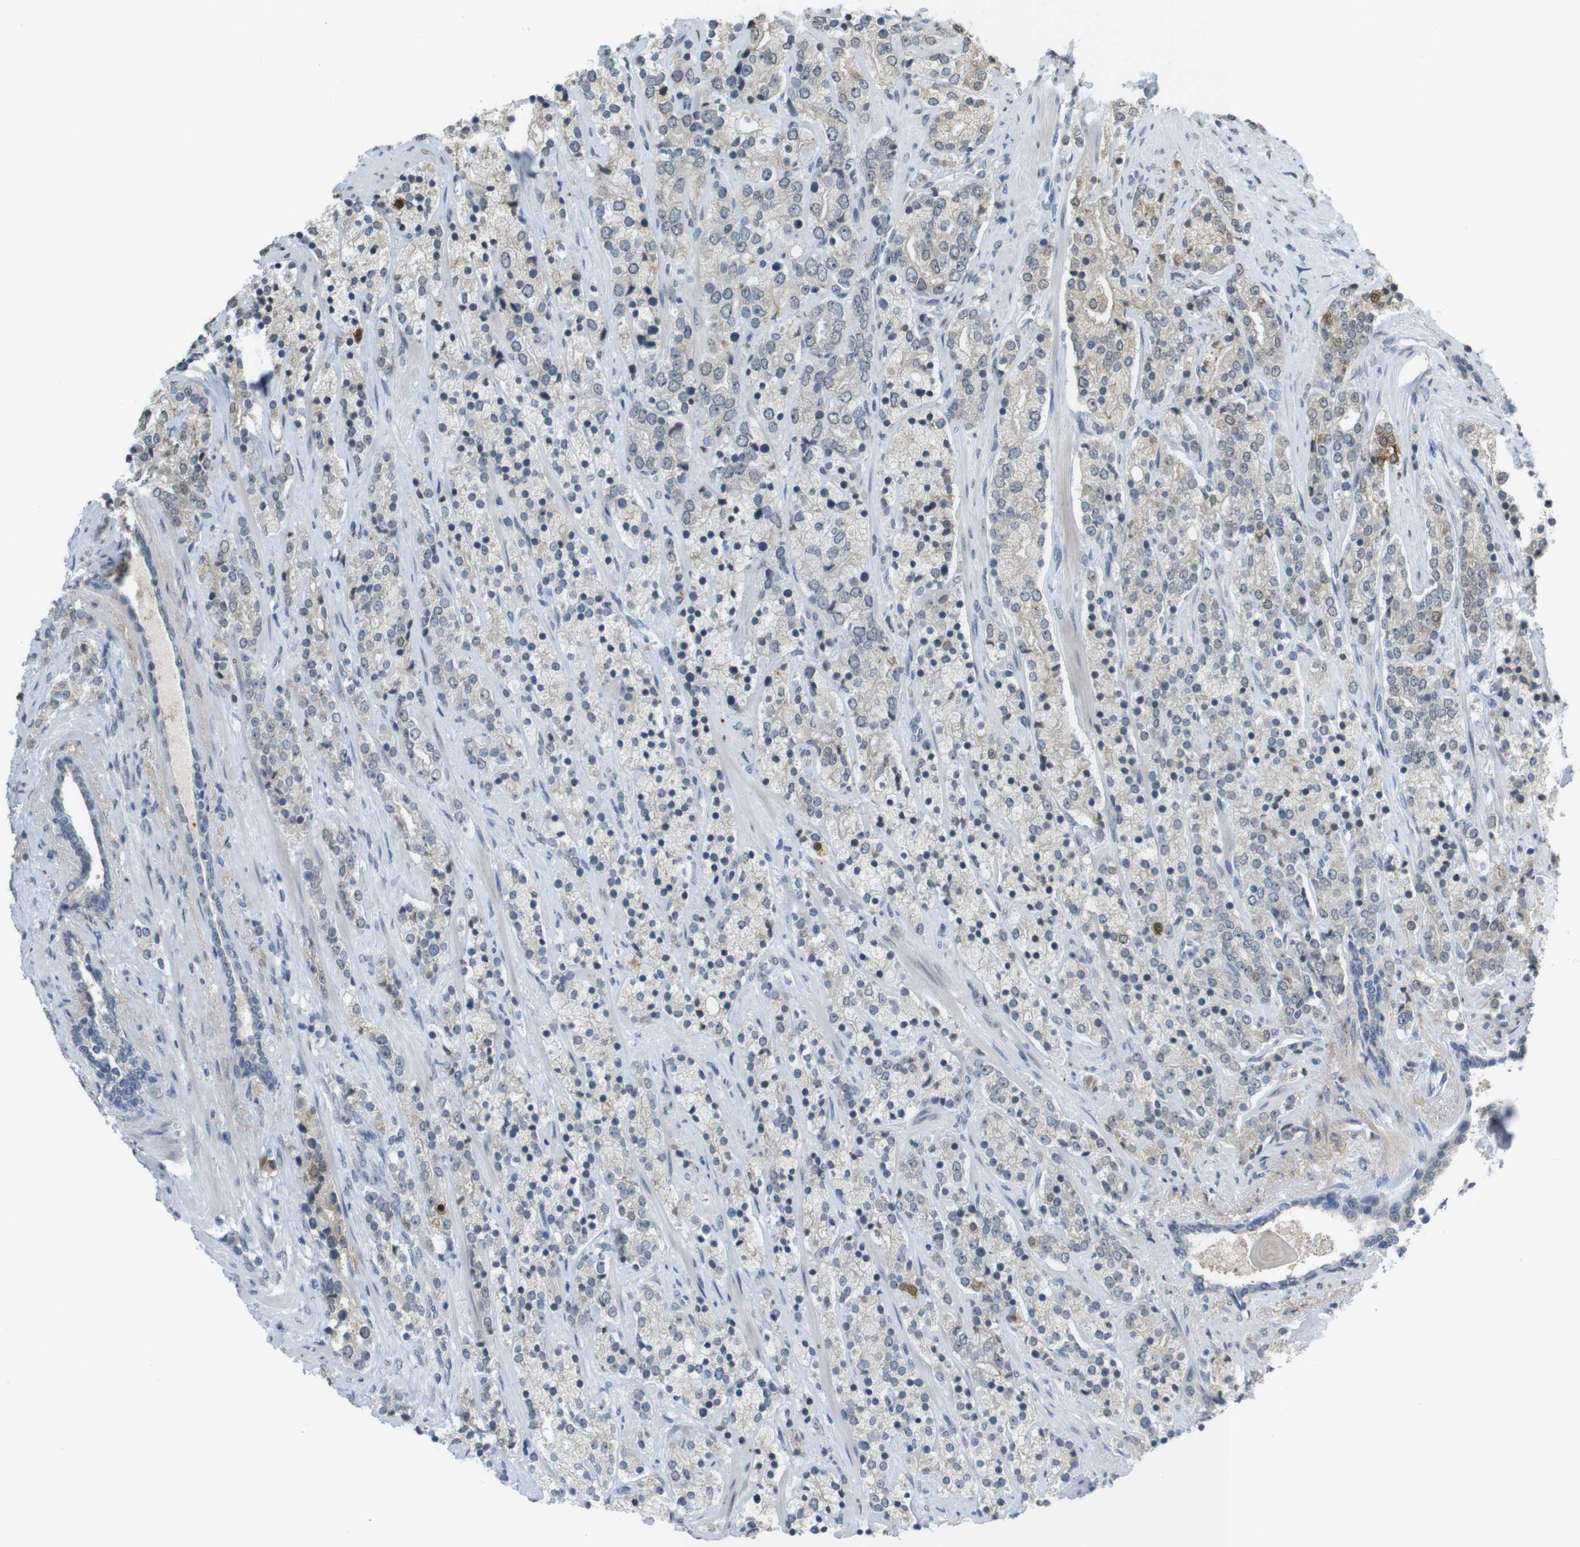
{"staining": {"intensity": "moderate", "quantity": "<25%", "location": "cytoplasmic/membranous,nuclear"}, "tissue": "prostate cancer", "cell_type": "Tumor cells", "image_type": "cancer", "snomed": [{"axis": "morphology", "description": "Adenocarcinoma, High grade"}, {"axis": "topography", "description": "Prostate"}], "caption": "Prostate cancer (adenocarcinoma (high-grade)) stained with a protein marker reveals moderate staining in tumor cells.", "gene": "FZD10", "patient": {"sex": "male", "age": 71}}